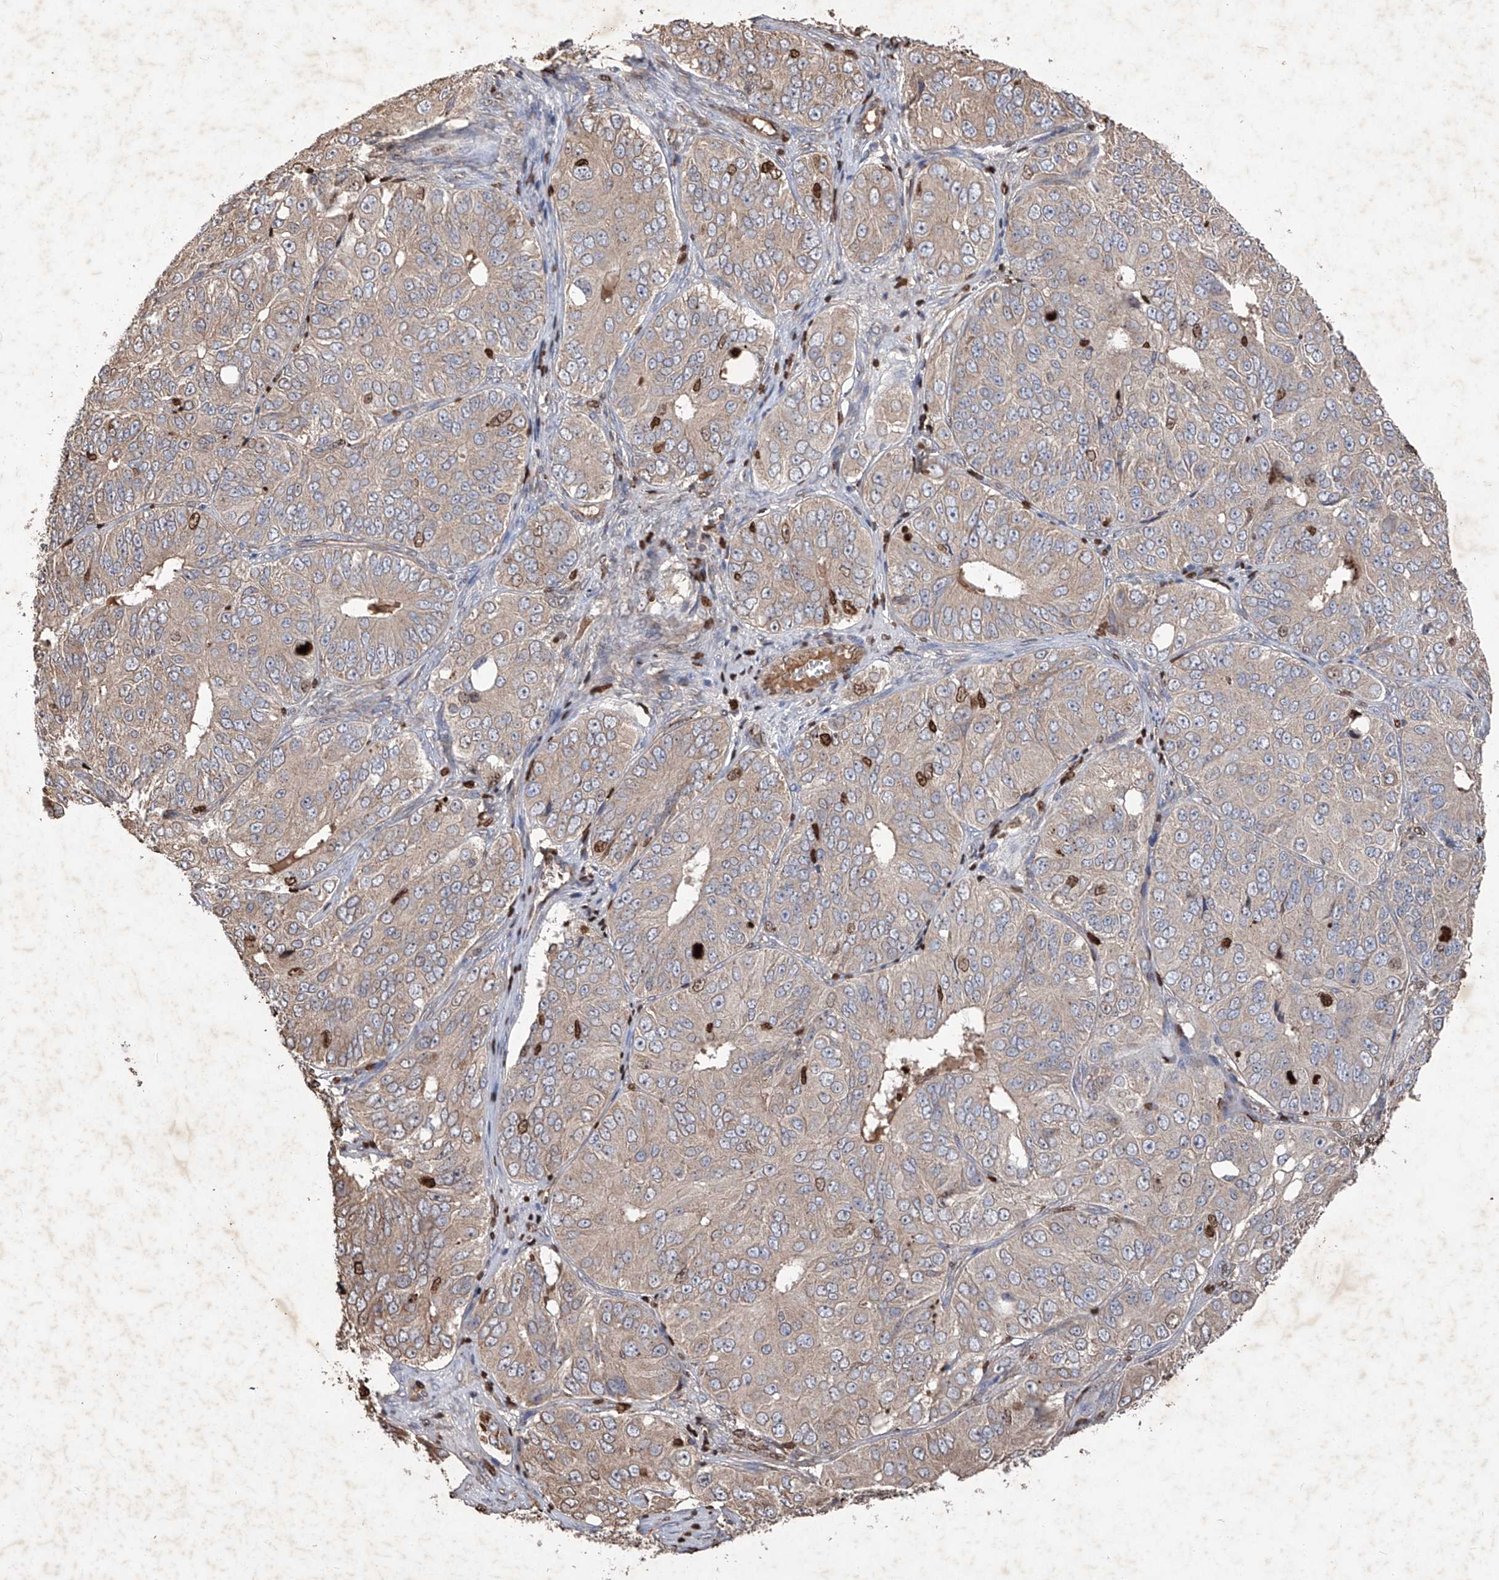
{"staining": {"intensity": "weak", "quantity": ">75%", "location": "cytoplasmic/membranous"}, "tissue": "ovarian cancer", "cell_type": "Tumor cells", "image_type": "cancer", "snomed": [{"axis": "morphology", "description": "Carcinoma, endometroid"}, {"axis": "topography", "description": "Ovary"}], "caption": "Immunohistochemical staining of ovarian endometroid carcinoma exhibits low levels of weak cytoplasmic/membranous protein positivity in about >75% of tumor cells. Using DAB (3,3'-diaminobenzidine) (brown) and hematoxylin (blue) stains, captured at high magnification using brightfield microscopy.", "gene": "EDN1", "patient": {"sex": "female", "age": 51}}